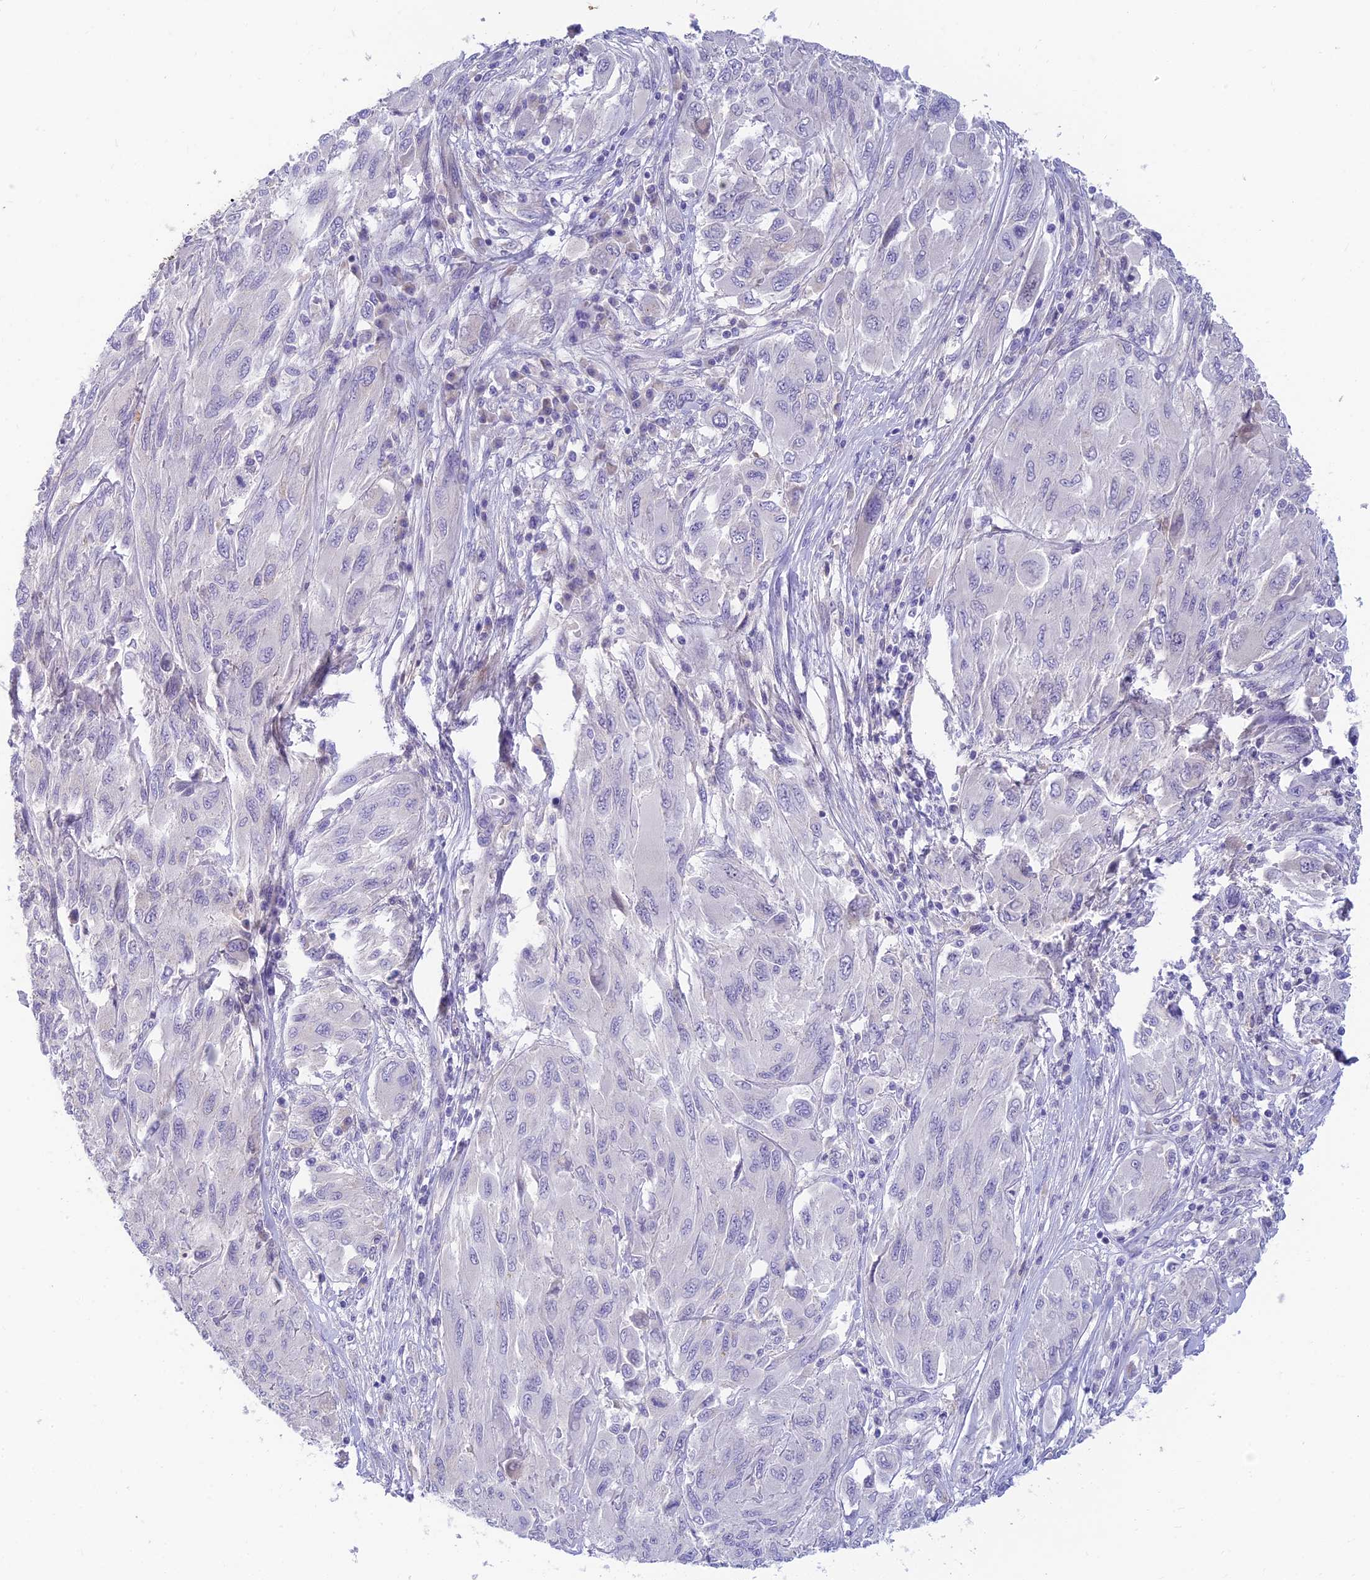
{"staining": {"intensity": "negative", "quantity": "none", "location": "none"}, "tissue": "melanoma", "cell_type": "Tumor cells", "image_type": "cancer", "snomed": [{"axis": "morphology", "description": "Malignant melanoma, NOS"}, {"axis": "topography", "description": "Skin"}], "caption": "Protein analysis of malignant melanoma demonstrates no significant positivity in tumor cells.", "gene": "INTS13", "patient": {"sex": "female", "age": 91}}